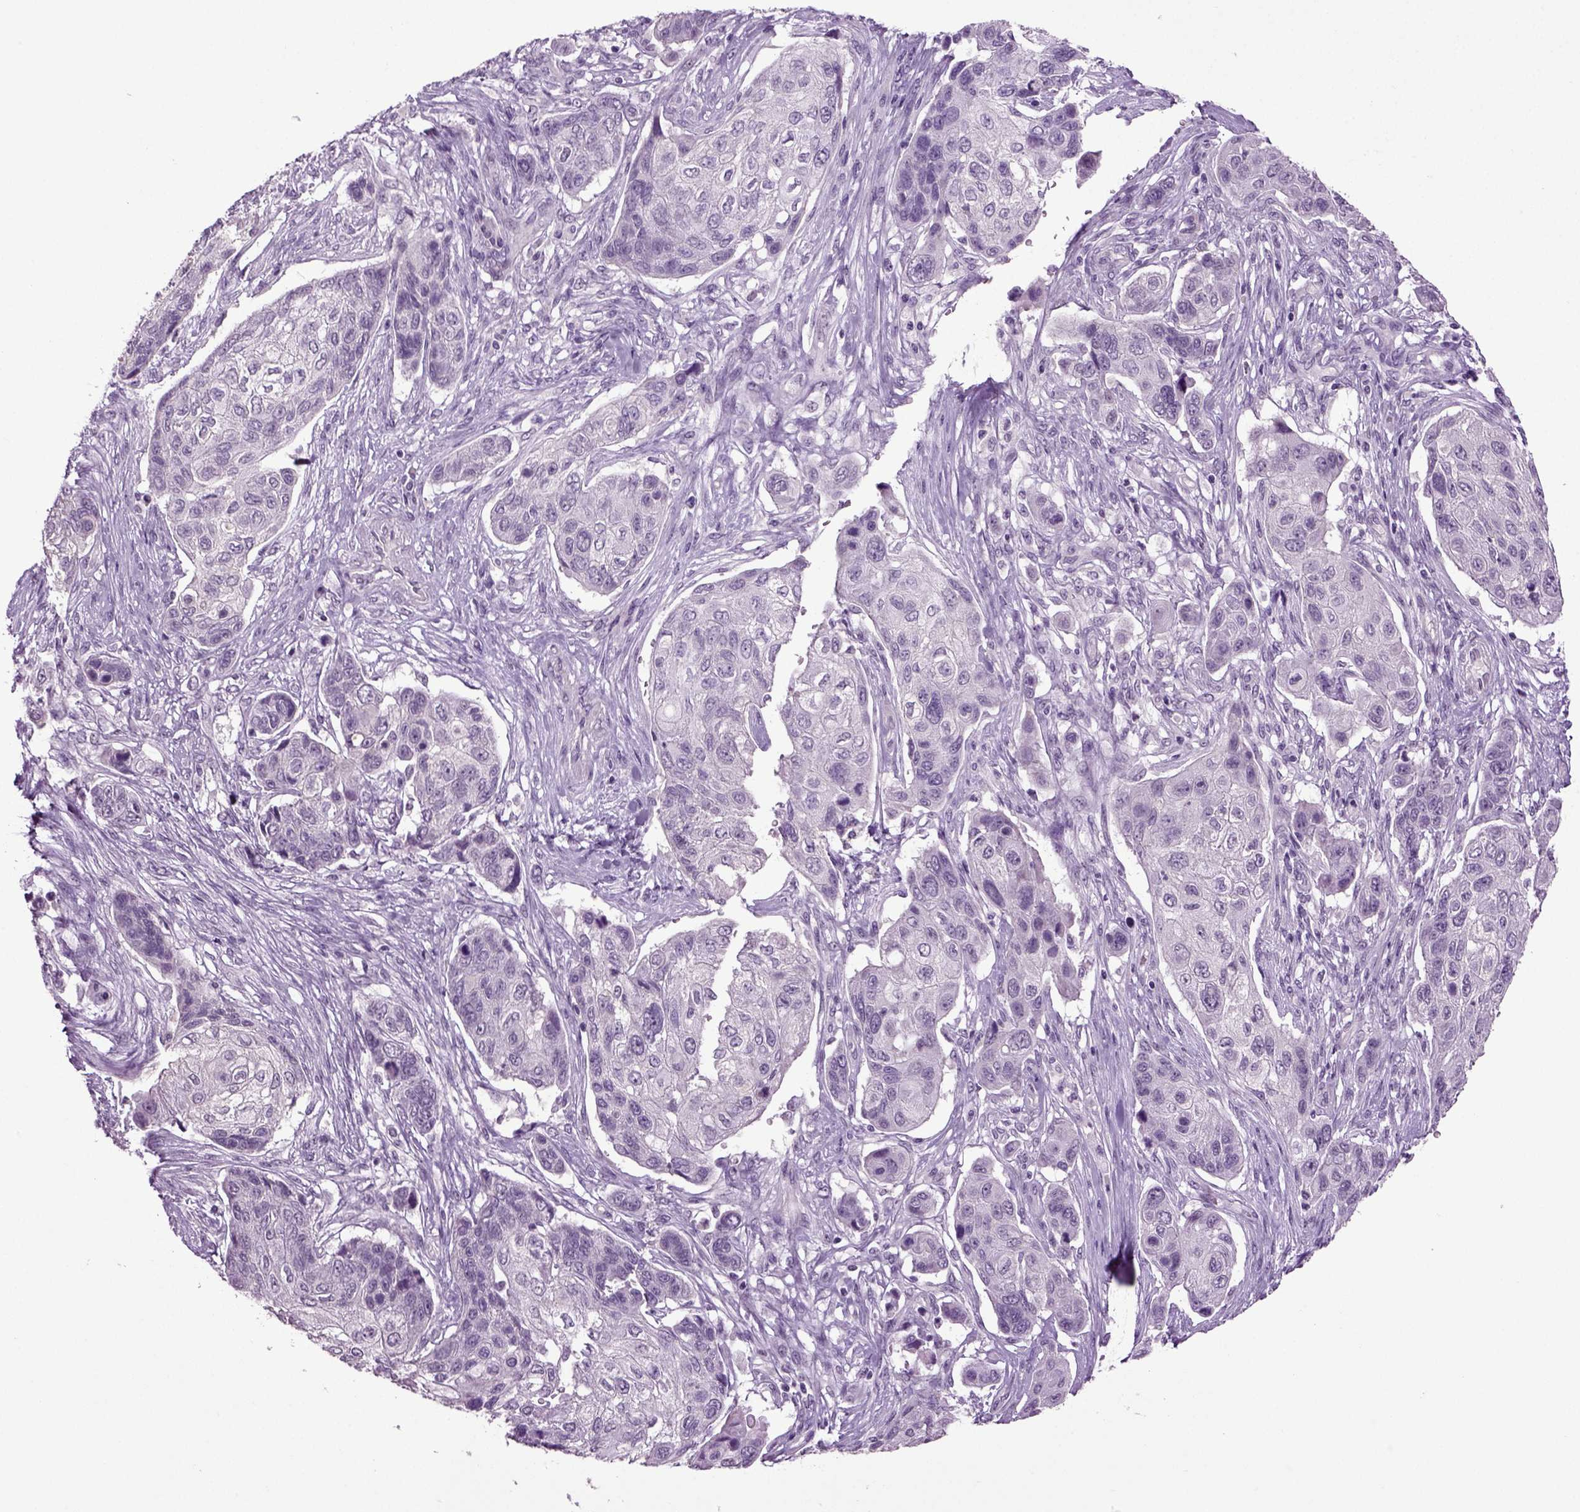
{"staining": {"intensity": "negative", "quantity": "none", "location": "none"}, "tissue": "lung cancer", "cell_type": "Tumor cells", "image_type": "cancer", "snomed": [{"axis": "morphology", "description": "Normal tissue, NOS"}, {"axis": "morphology", "description": "Squamous cell carcinoma, NOS"}, {"axis": "topography", "description": "Bronchus"}, {"axis": "topography", "description": "Lung"}], "caption": "Histopathology image shows no significant protein staining in tumor cells of lung cancer.", "gene": "SLC17A6", "patient": {"sex": "male", "age": 69}}